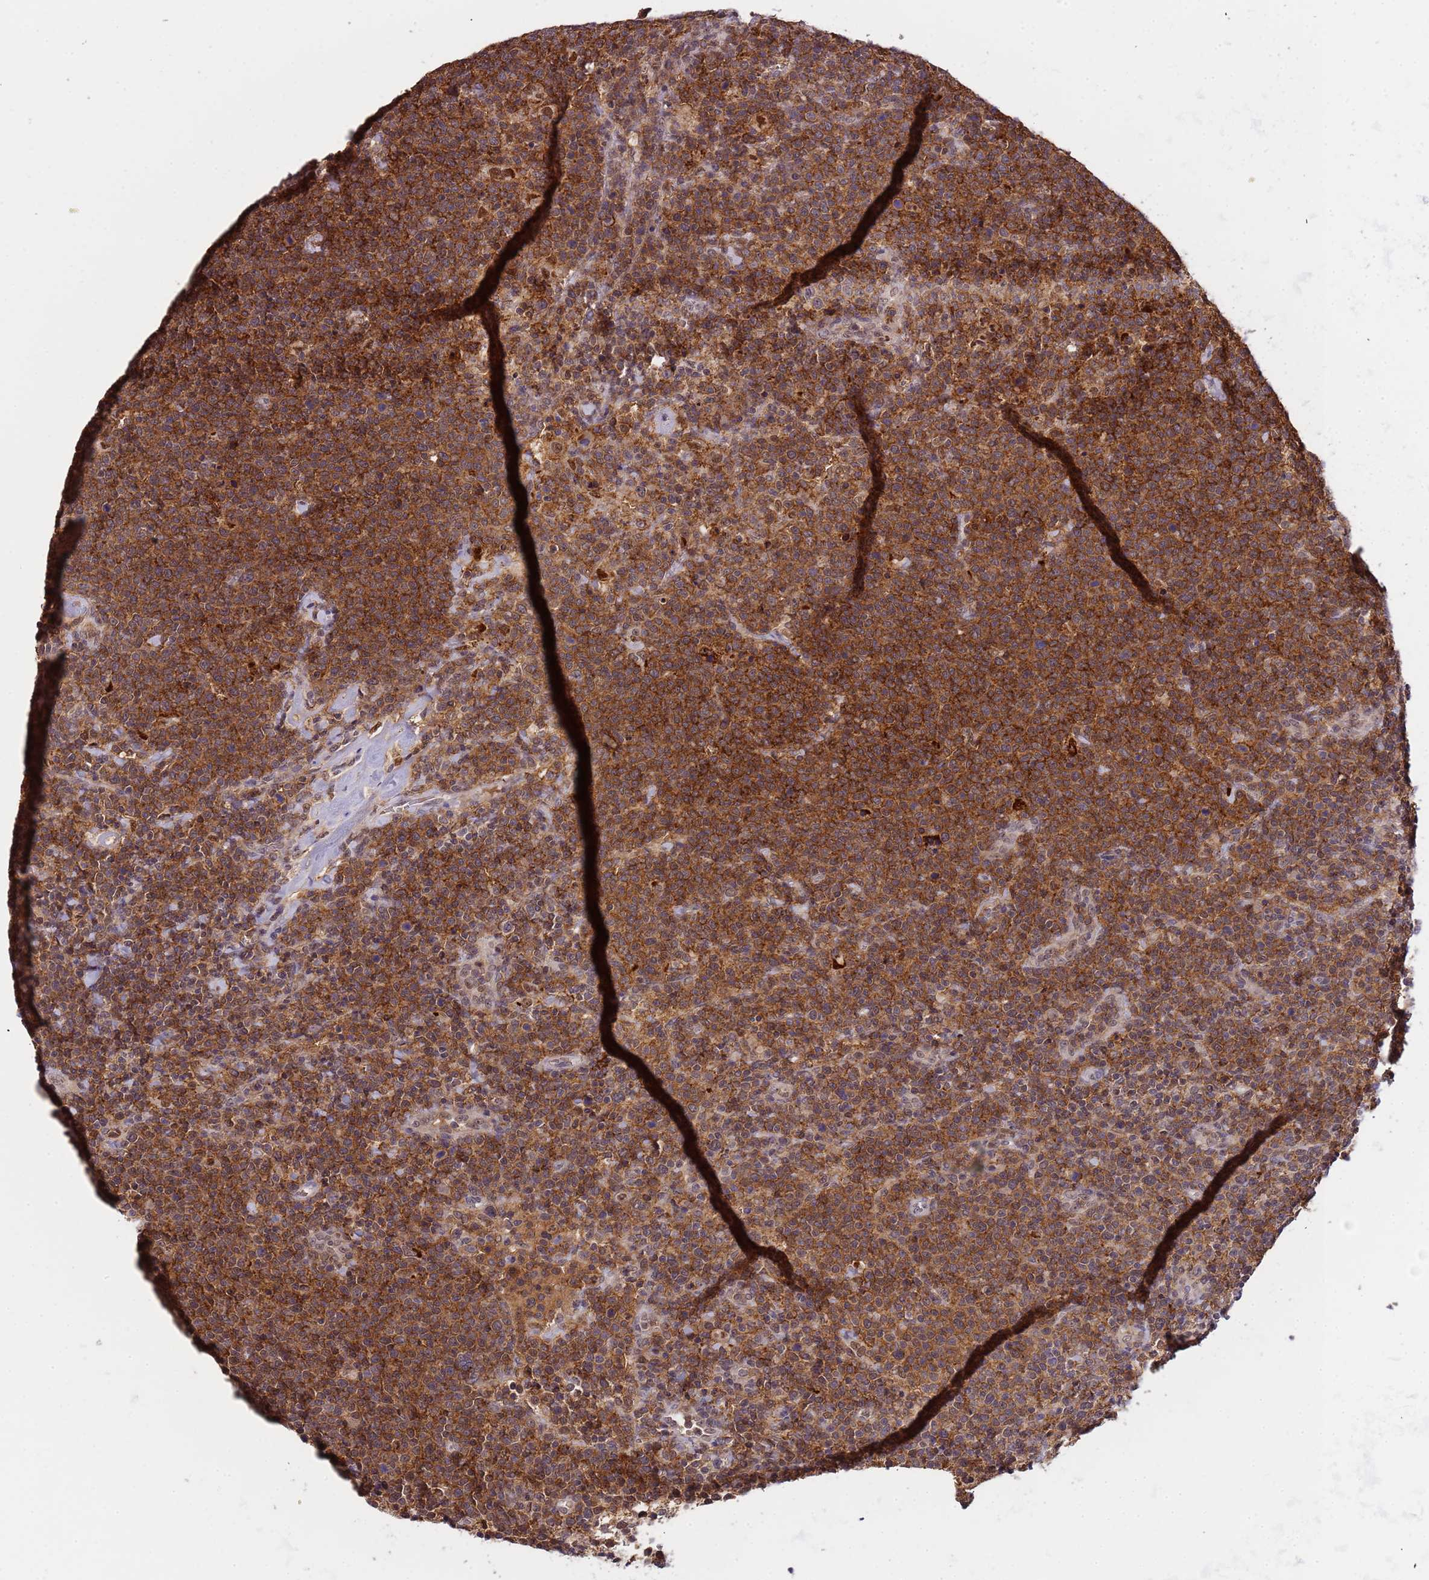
{"staining": {"intensity": "strong", "quantity": ">75%", "location": "cytoplasmic/membranous"}, "tissue": "lymphoma", "cell_type": "Tumor cells", "image_type": "cancer", "snomed": [{"axis": "morphology", "description": "Malignant lymphoma, non-Hodgkin's type, High grade"}, {"axis": "topography", "description": "Lymph node"}], "caption": "A brown stain highlights strong cytoplasmic/membranous expression of a protein in lymphoma tumor cells.", "gene": "CD53", "patient": {"sex": "male", "age": 61}}